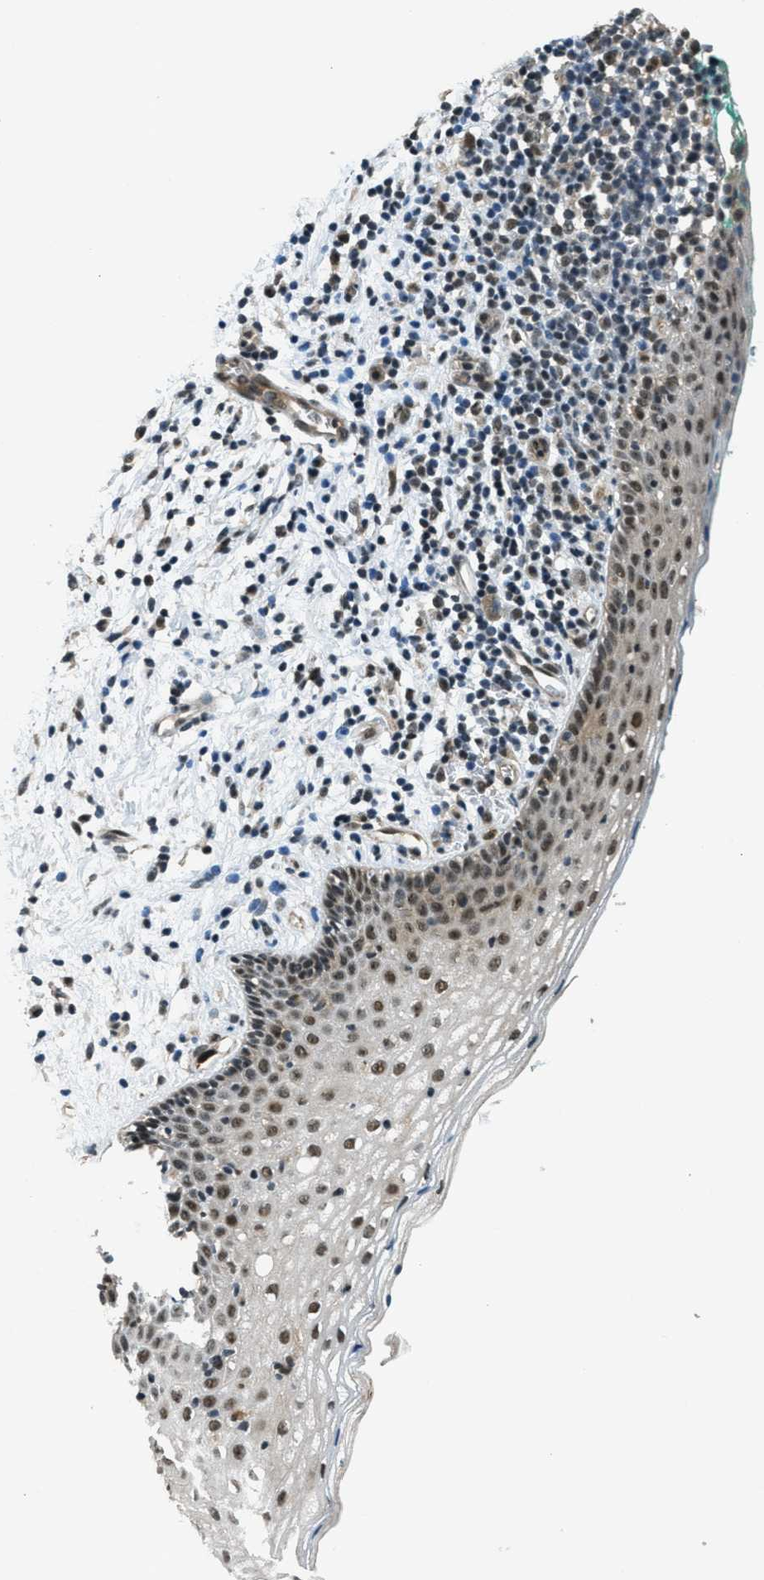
{"staining": {"intensity": "moderate", "quantity": ">75%", "location": "nuclear"}, "tissue": "vagina", "cell_type": "Squamous epithelial cells", "image_type": "normal", "snomed": [{"axis": "morphology", "description": "Normal tissue, NOS"}, {"axis": "topography", "description": "Vagina"}], "caption": "Immunohistochemical staining of benign human vagina reveals medium levels of moderate nuclear expression in about >75% of squamous epithelial cells. (brown staining indicates protein expression, while blue staining denotes nuclei).", "gene": "MED21", "patient": {"sex": "female", "age": 44}}